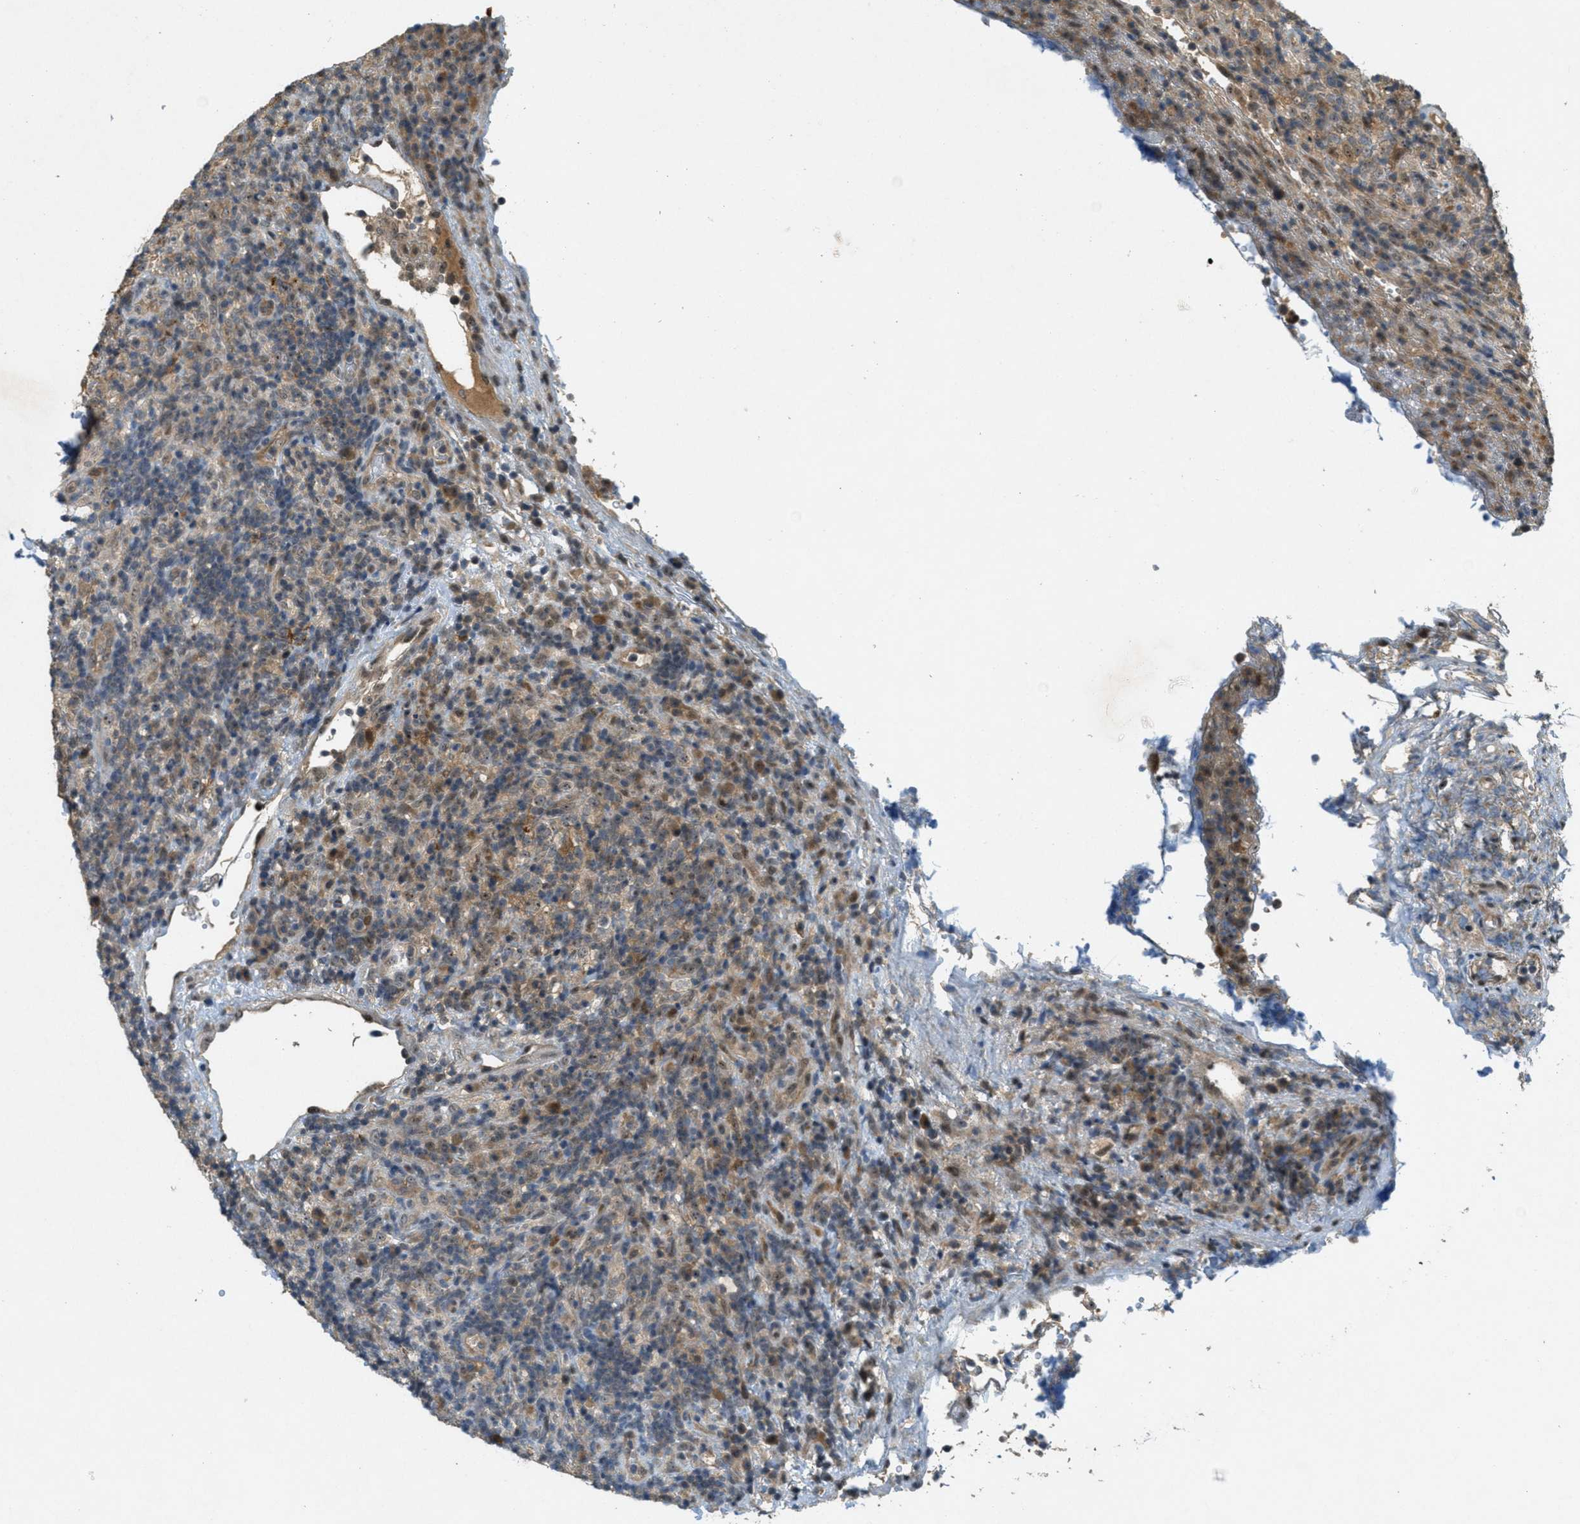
{"staining": {"intensity": "weak", "quantity": ">75%", "location": "cytoplasmic/membranous,nuclear"}, "tissue": "lymphoma", "cell_type": "Tumor cells", "image_type": "cancer", "snomed": [{"axis": "morphology", "description": "Malignant lymphoma, non-Hodgkin's type, High grade"}, {"axis": "topography", "description": "Lymph node"}], "caption": "Lymphoma stained with a protein marker demonstrates weak staining in tumor cells.", "gene": "STK11", "patient": {"sex": "female", "age": 76}}